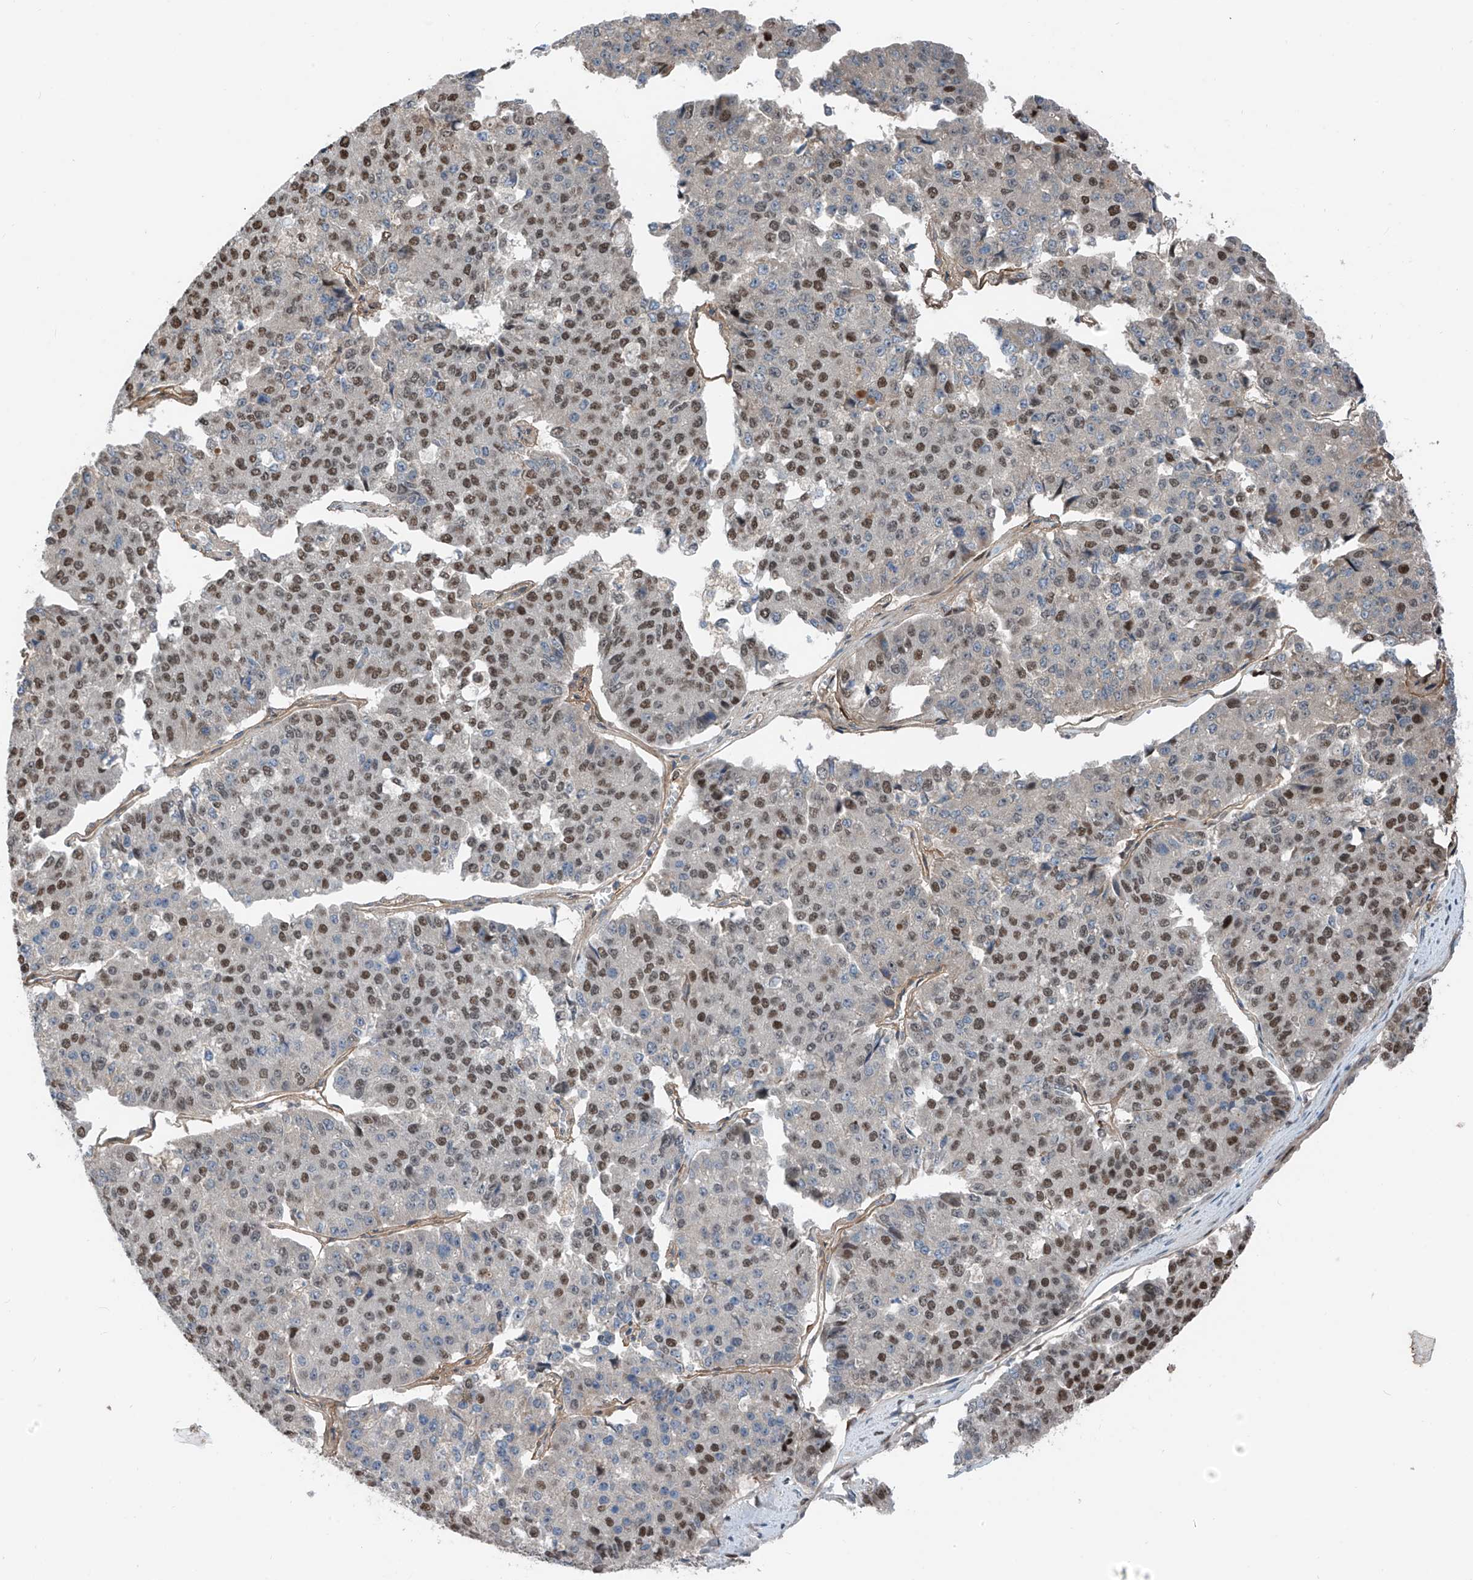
{"staining": {"intensity": "moderate", "quantity": ">75%", "location": "nuclear"}, "tissue": "pancreatic cancer", "cell_type": "Tumor cells", "image_type": "cancer", "snomed": [{"axis": "morphology", "description": "Adenocarcinoma, NOS"}, {"axis": "topography", "description": "Pancreas"}], "caption": "A medium amount of moderate nuclear expression is identified in about >75% of tumor cells in pancreatic adenocarcinoma tissue.", "gene": "RBP7", "patient": {"sex": "male", "age": 50}}